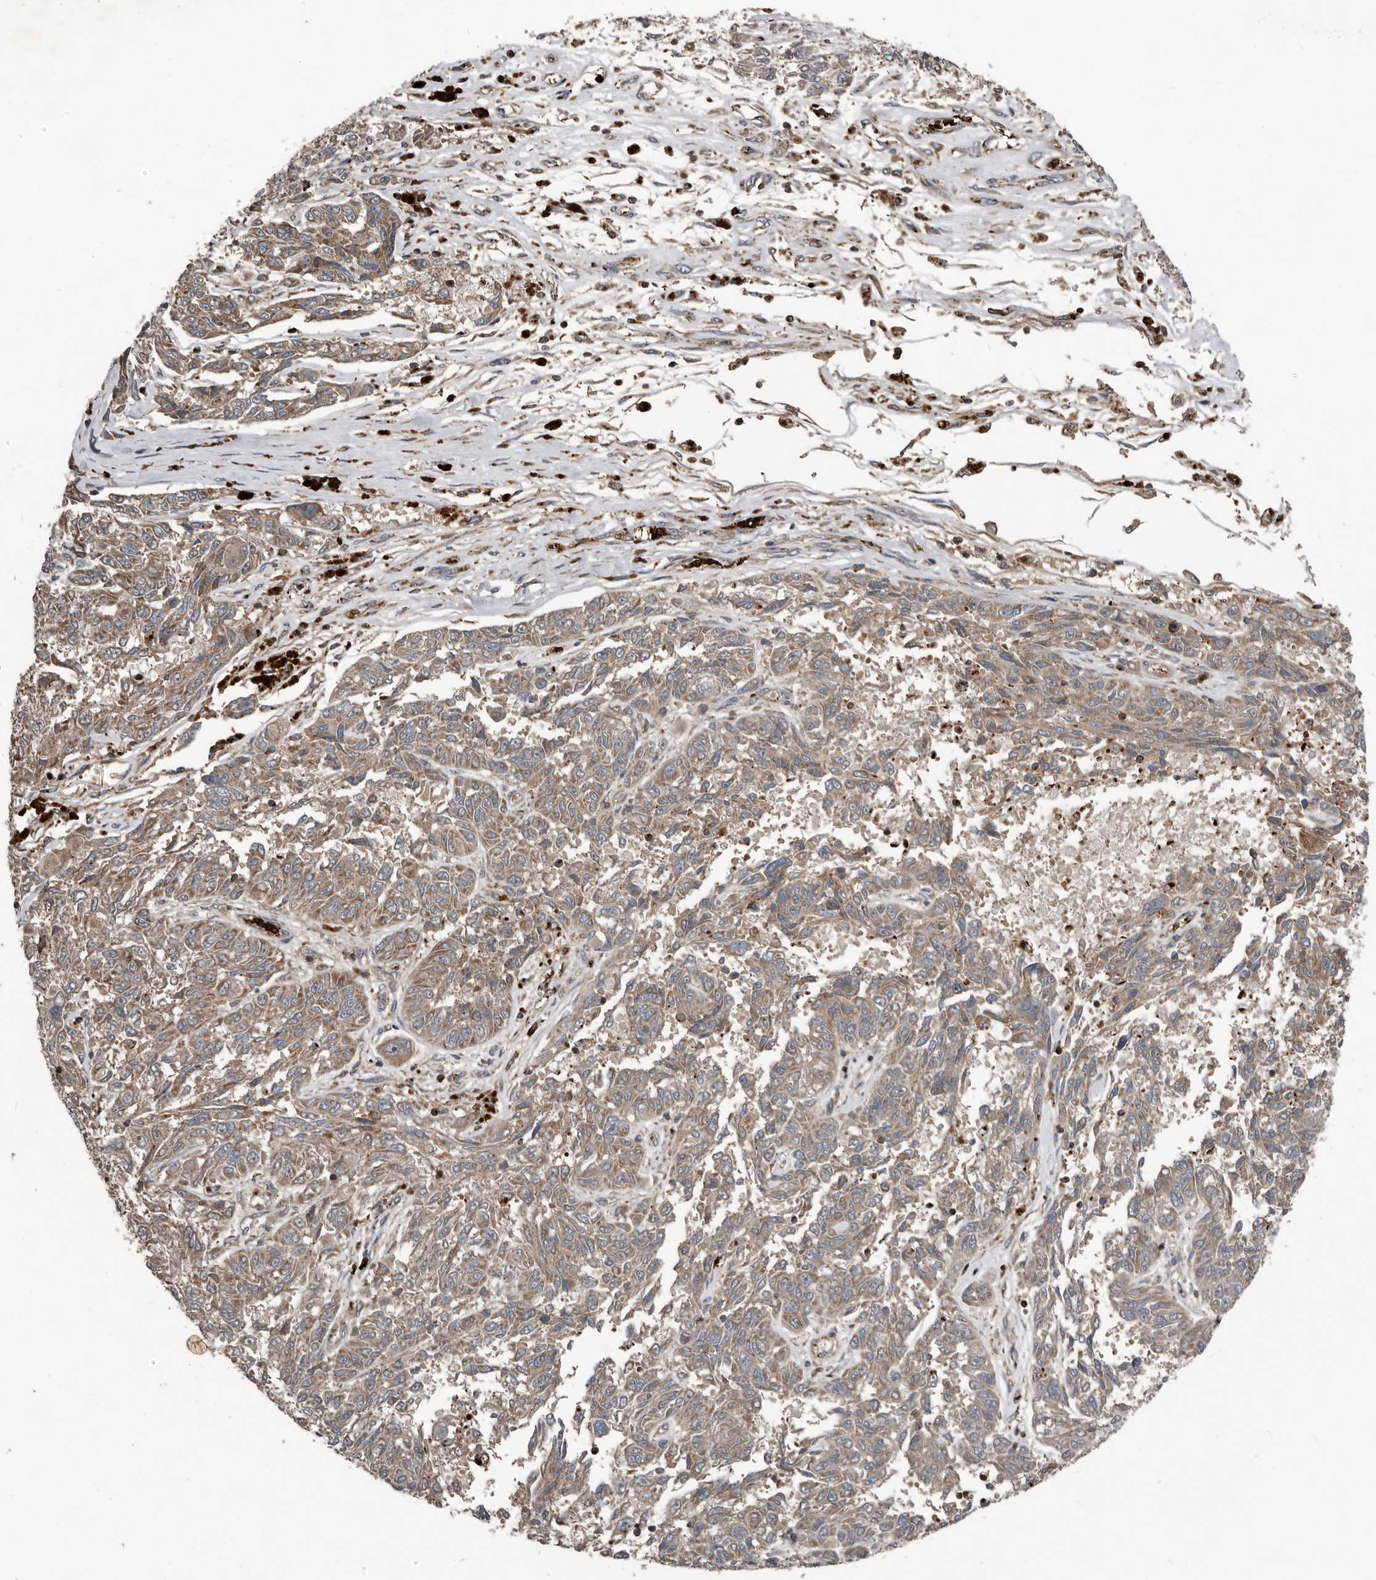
{"staining": {"intensity": "weak", "quantity": ">75%", "location": "cytoplasmic/membranous"}, "tissue": "melanoma", "cell_type": "Tumor cells", "image_type": "cancer", "snomed": [{"axis": "morphology", "description": "Malignant melanoma, NOS"}, {"axis": "topography", "description": "Skin"}], "caption": "Brown immunohistochemical staining in human malignant melanoma demonstrates weak cytoplasmic/membranous expression in approximately >75% of tumor cells. The protein of interest is stained brown, and the nuclei are stained in blue (DAB IHC with brightfield microscopy, high magnification).", "gene": "FBXO31", "patient": {"sex": "male", "age": 53}}